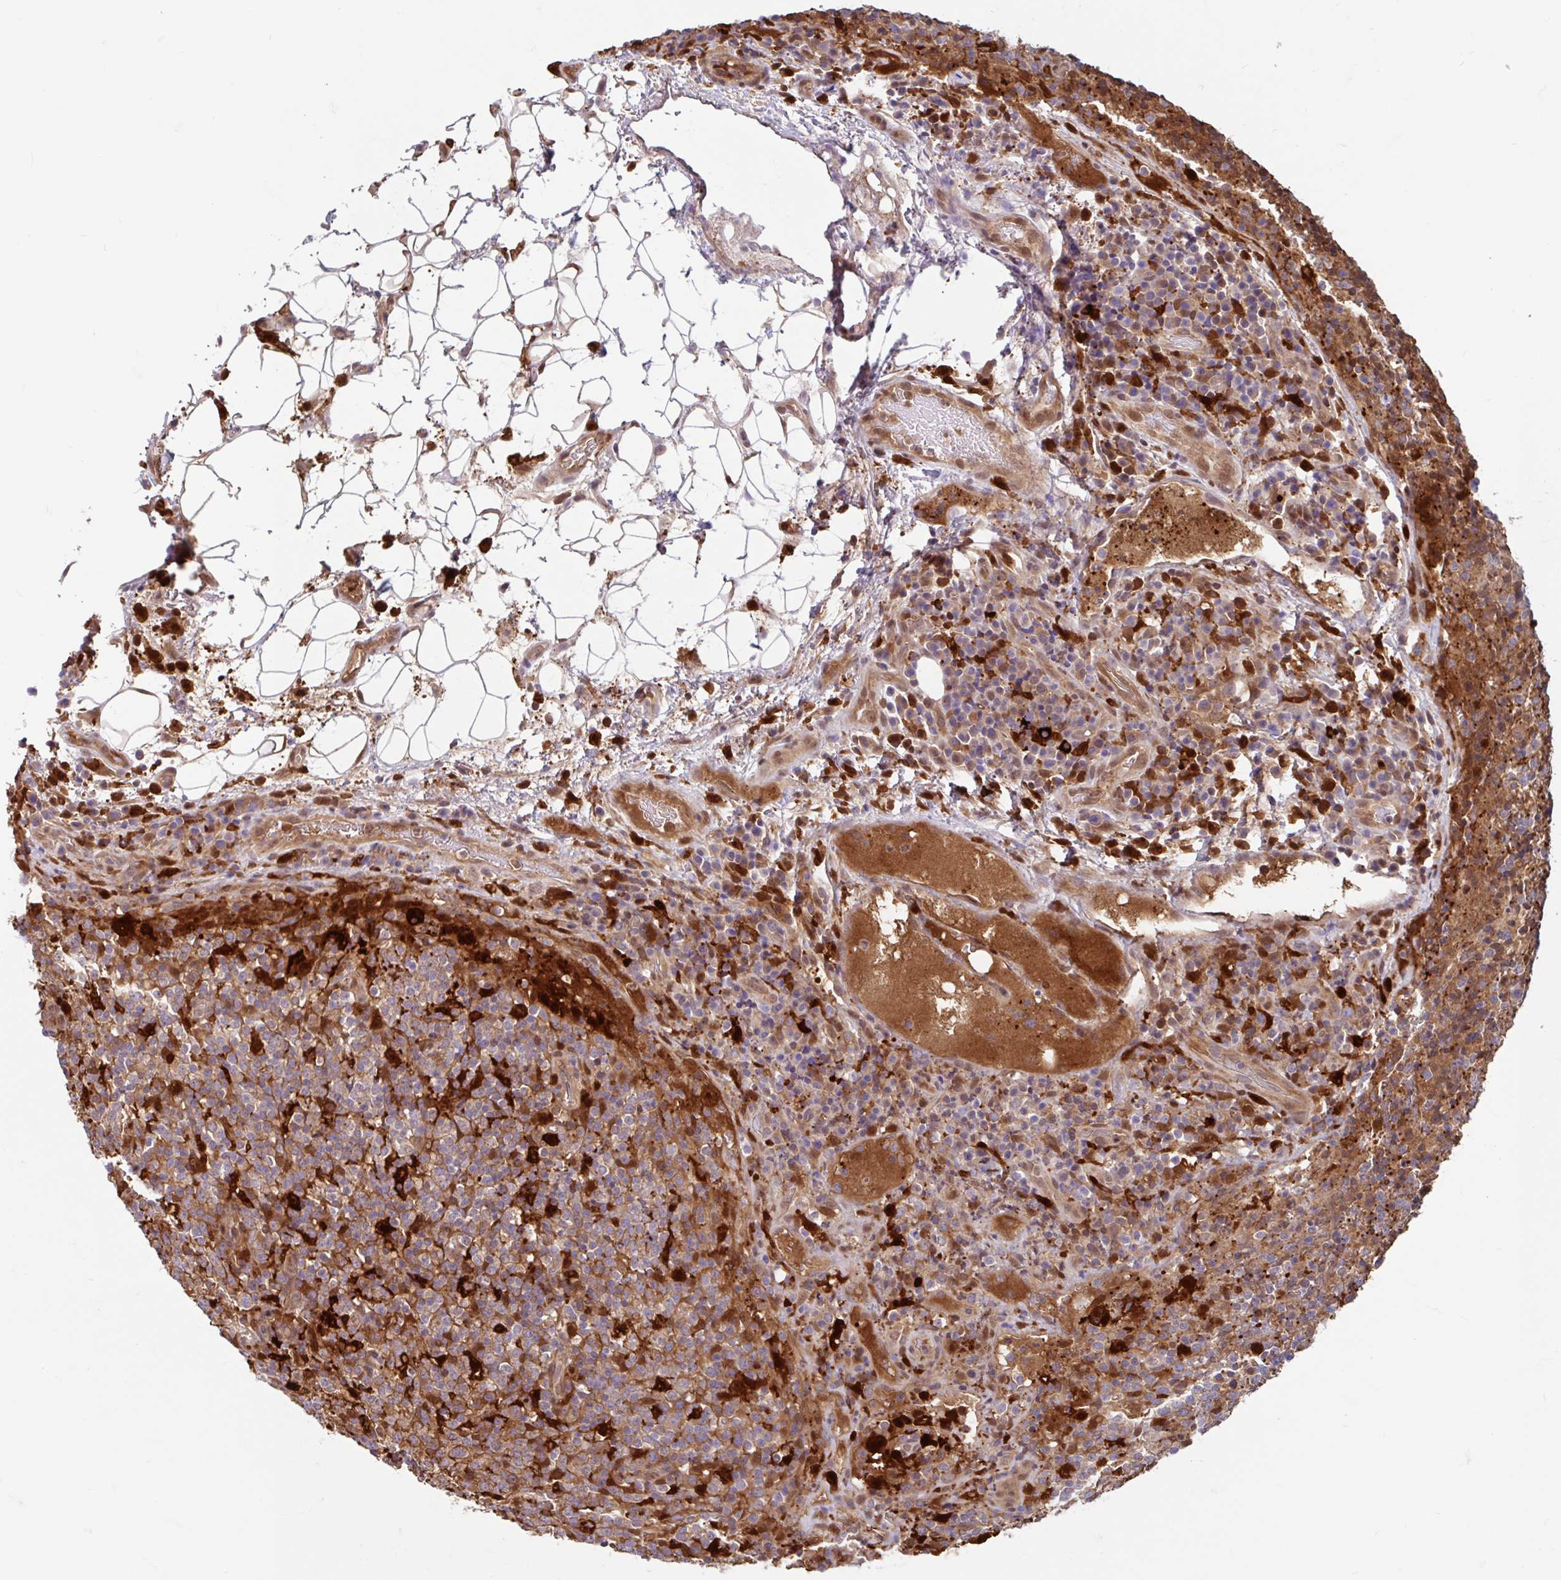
{"staining": {"intensity": "strong", "quantity": "<25%", "location": "cytoplasmic/membranous"}, "tissue": "lymphoma", "cell_type": "Tumor cells", "image_type": "cancer", "snomed": [{"axis": "morphology", "description": "Malignant lymphoma, non-Hodgkin's type, High grade"}, {"axis": "topography", "description": "Lymph node"}], "caption": "High-power microscopy captured an immunohistochemistry (IHC) histopathology image of lymphoma, revealing strong cytoplasmic/membranous staining in about <25% of tumor cells. The staining was performed using DAB (3,3'-diaminobenzidine), with brown indicating positive protein expression. Nuclei are stained blue with hematoxylin.", "gene": "BLVRA", "patient": {"sex": "male", "age": 54}}